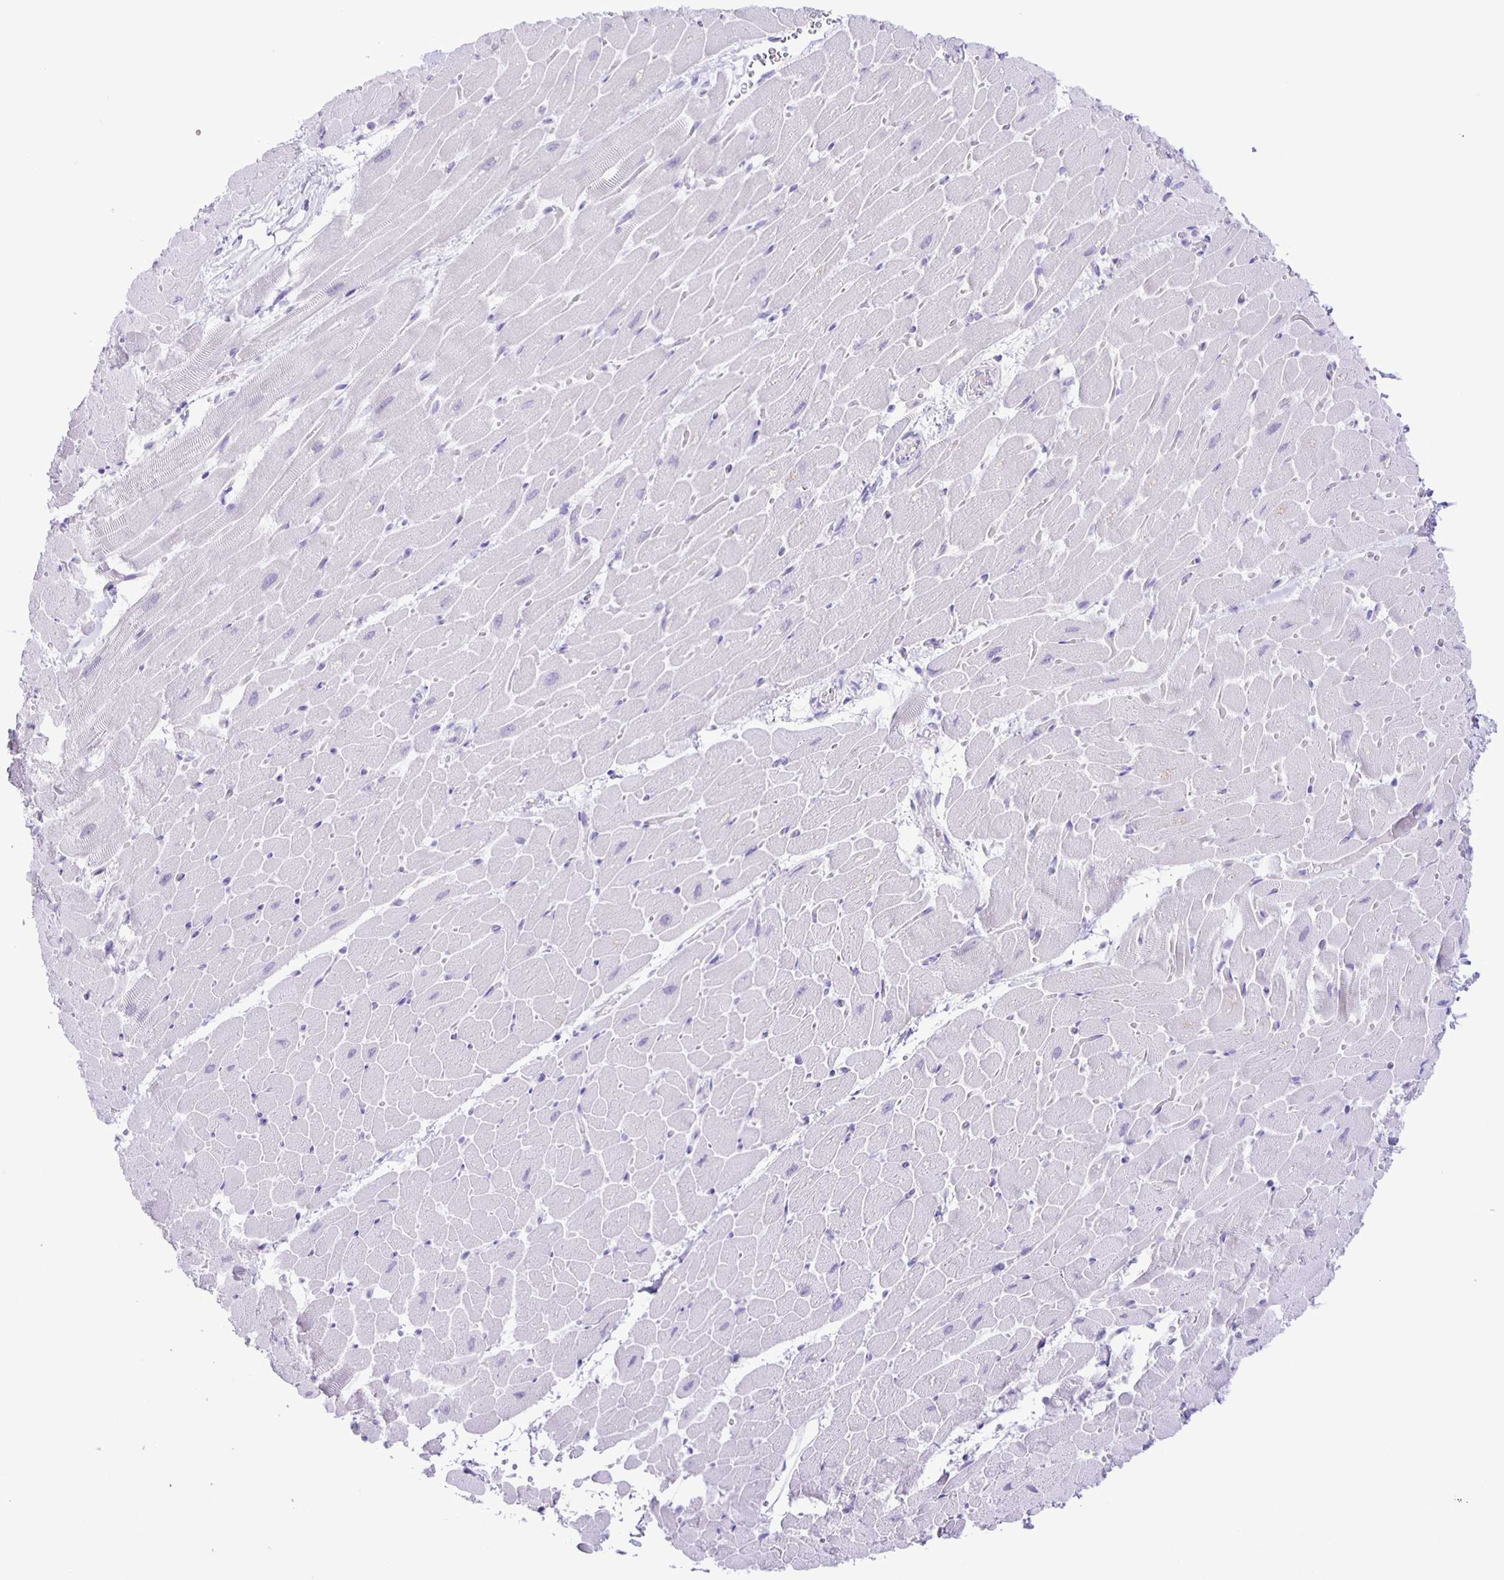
{"staining": {"intensity": "negative", "quantity": "none", "location": "none"}, "tissue": "heart muscle", "cell_type": "Cardiomyocytes", "image_type": "normal", "snomed": [{"axis": "morphology", "description": "Normal tissue, NOS"}, {"axis": "topography", "description": "Heart"}], "caption": "High power microscopy micrograph of an IHC image of normal heart muscle, revealing no significant staining in cardiomyocytes. (Stains: DAB (3,3'-diaminobenzidine) IHC with hematoxylin counter stain, Microscopy: brightfield microscopy at high magnification).", "gene": "EZHIP", "patient": {"sex": "male", "age": 37}}